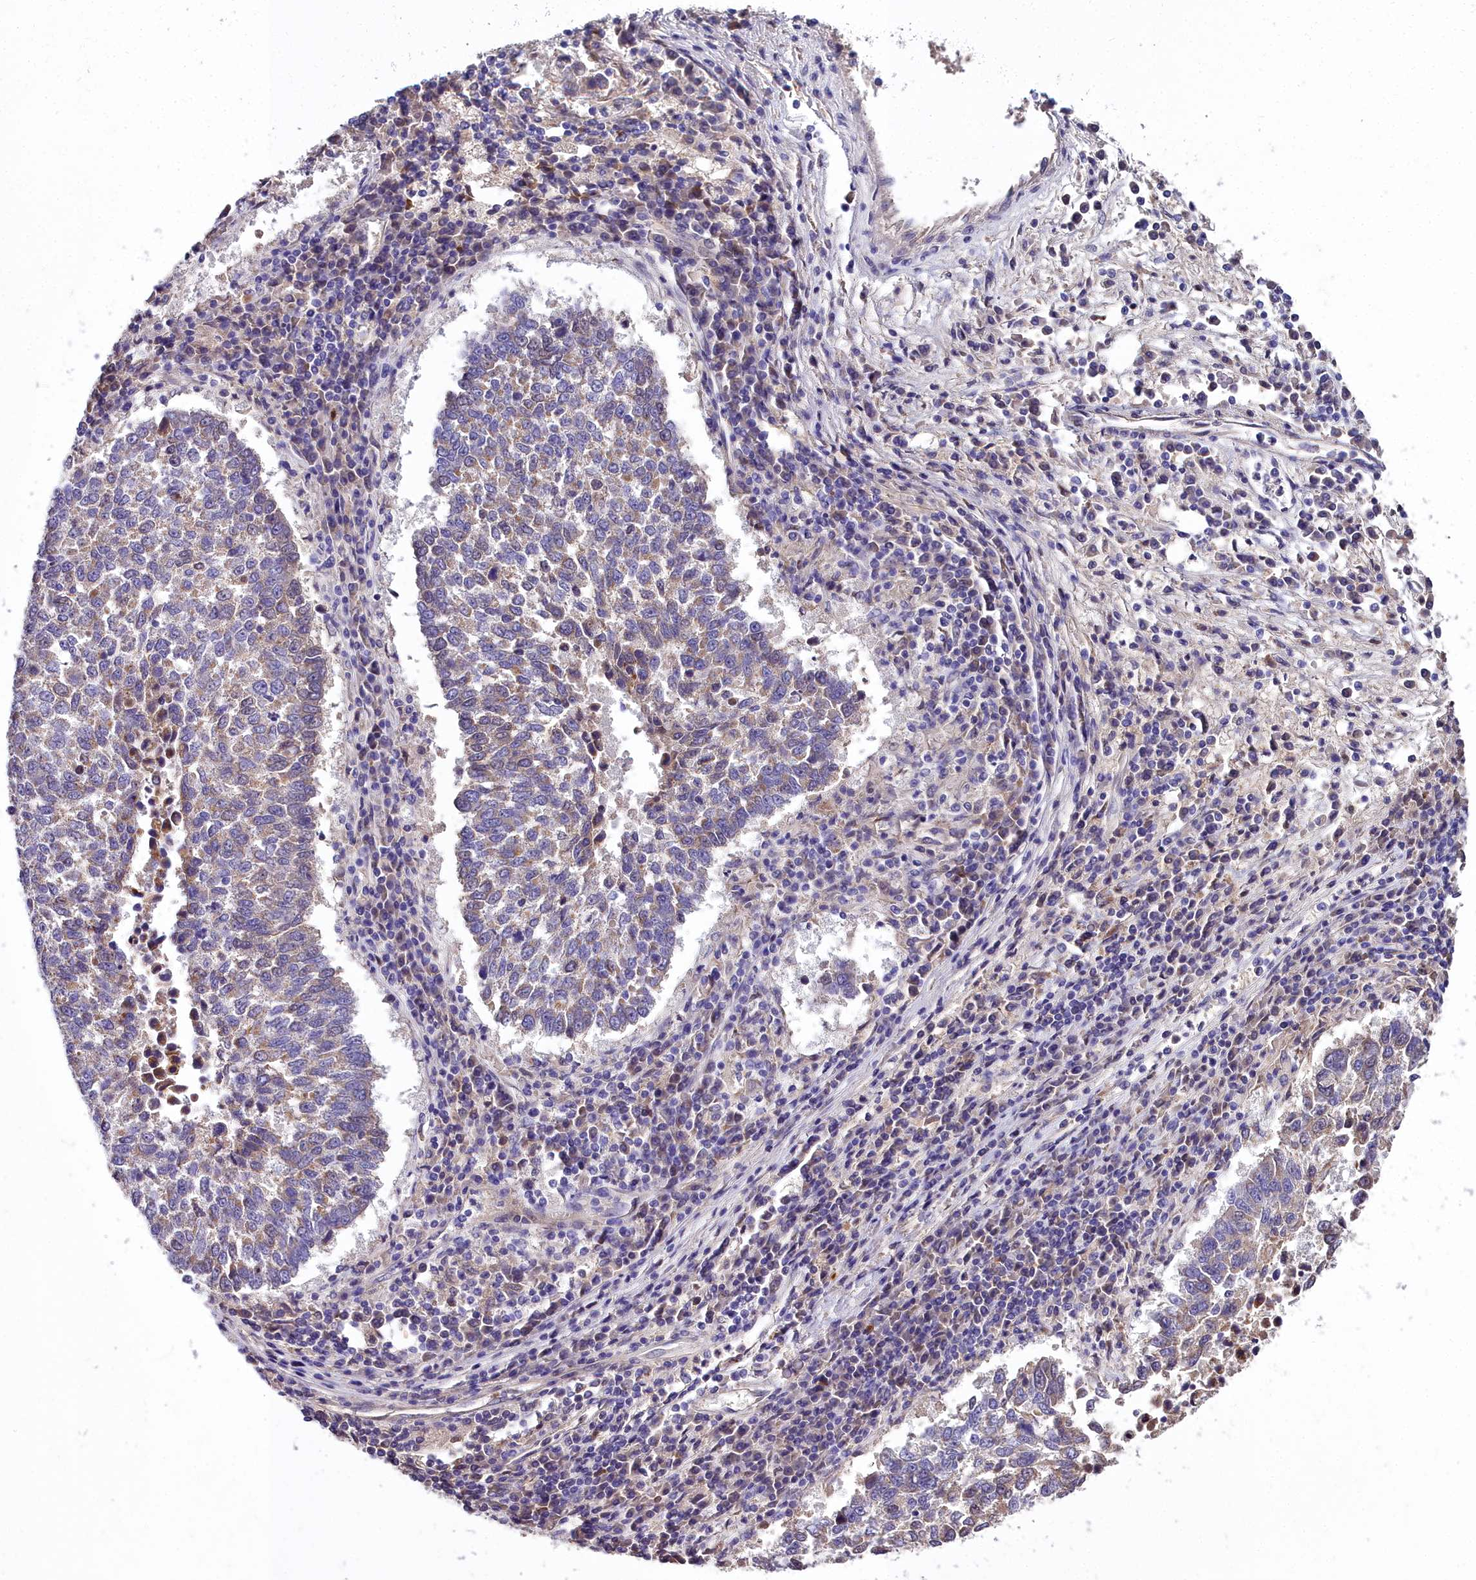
{"staining": {"intensity": "weak", "quantity": ">75%", "location": "cytoplasmic/membranous"}, "tissue": "lung cancer", "cell_type": "Tumor cells", "image_type": "cancer", "snomed": [{"axis": "morphology", "description": "Squamous cell carcinoma, NOS"}, {"axis": "topography", "description": "Lung"}], "caption": "A high-resolution image shows IHC staining of lung squamous cell carcinoma, which reveals weak cytoplasmic/membranous staining in about >75% of tumor cells. Immunohistochemistry (ihc) stains the protein of interest in brown and the nuclei are stained blue.", "gene": "NT5M", "patient": {"sex": "male", "age": 73}}